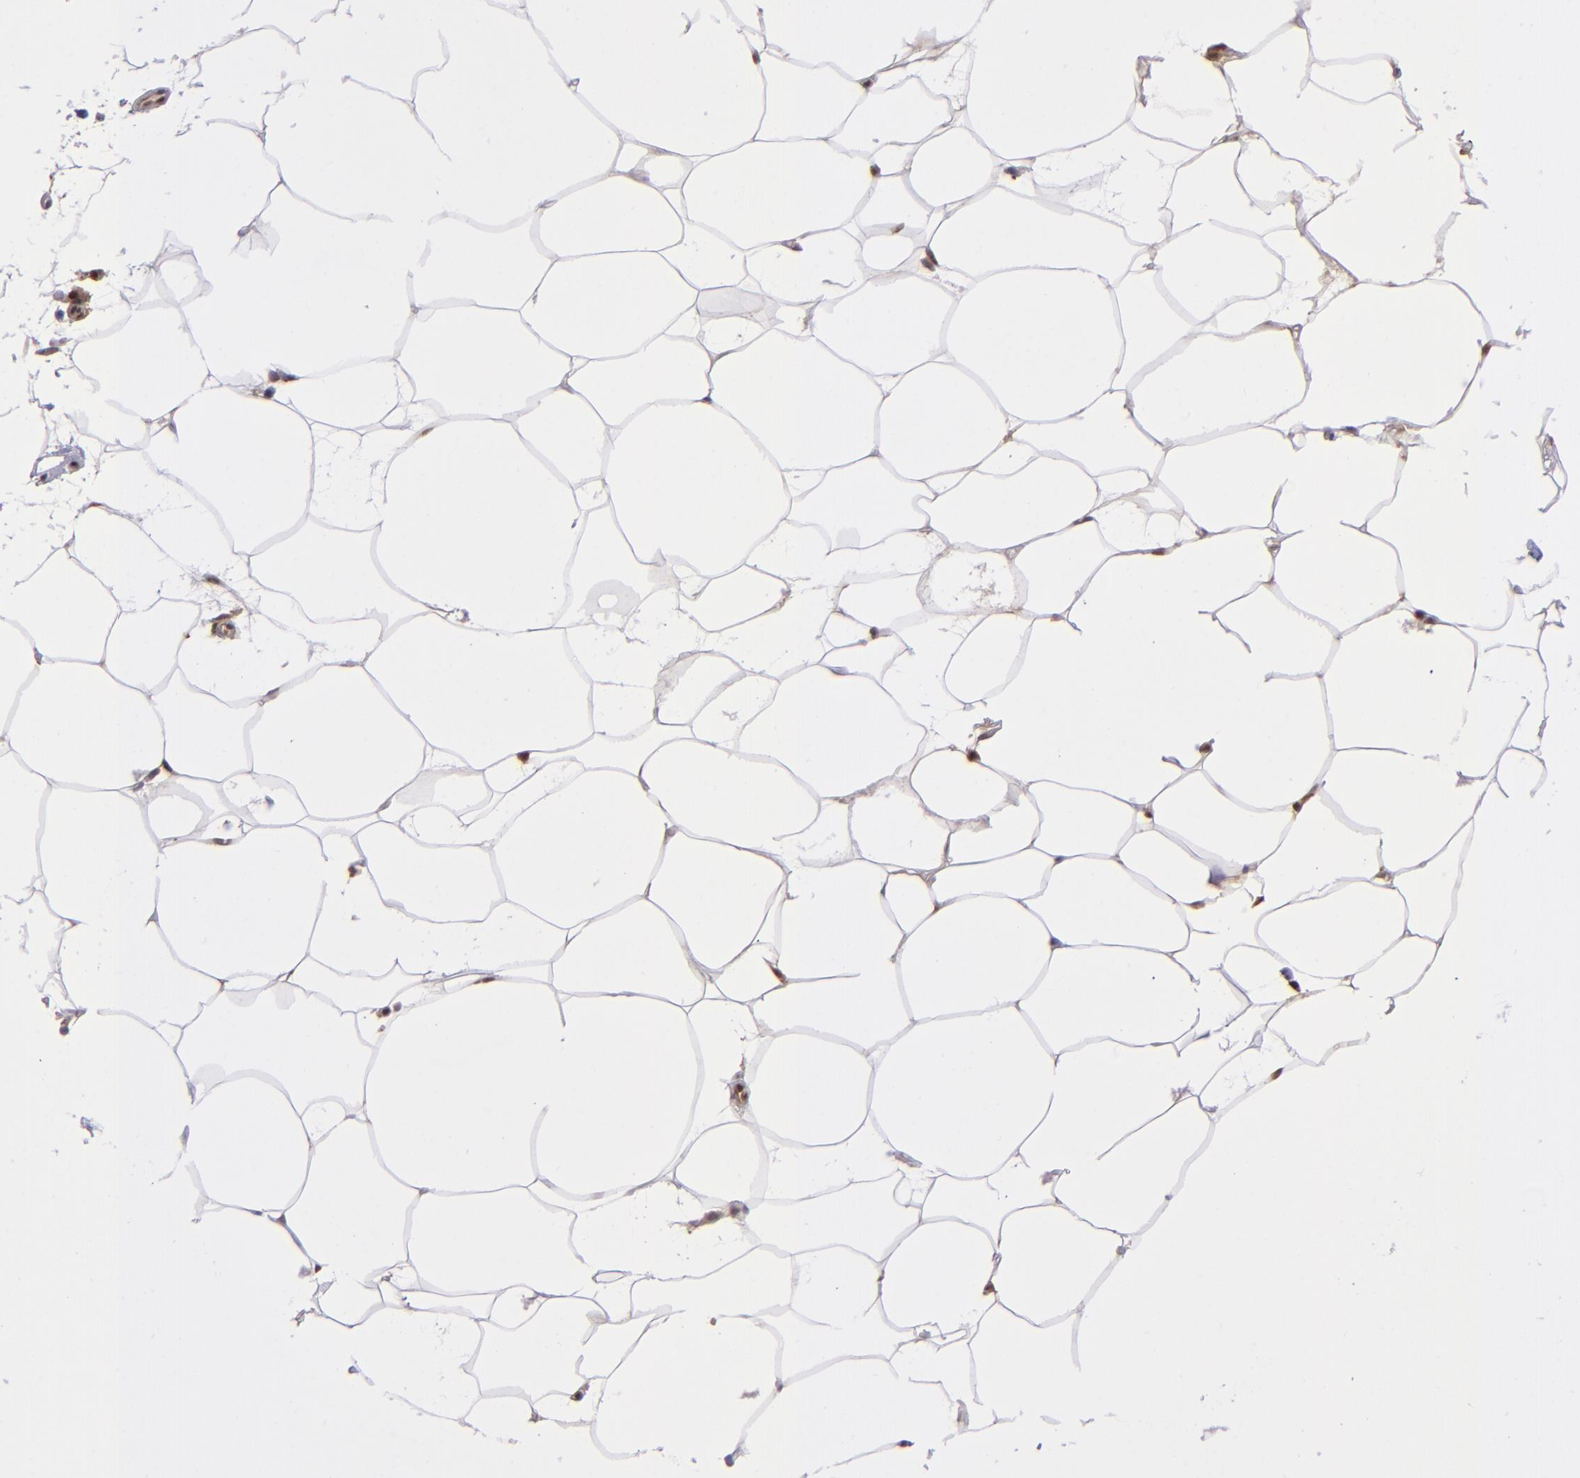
{"staining": {"intensity": "weak", "quantity": "25%-75%", "location": "cytoplasmic/membranous"}, "tissue": "adipose tissue", "cell_type": "Adipocytes", "image_type": "normal", "snomed": [{"axis": "morphology", "description": "Normal tissue, NOS"}, {"axis": "morphology", "description": "Duct carcinoma"}, {"axis": "topography", "description": "Breast"}, {"axis": "topography", "description": "Adipose tissue"}], "caption": "A high-resolution photomicrograph shows immunohistochemistry (IHC) staining of normal adipose tissue, which reveals weak cytoplasmic/membranous expression in about 25%-75% of adipocytes.", "gene": "TYMP", "patient": {"sex": "female", "age": 37}}